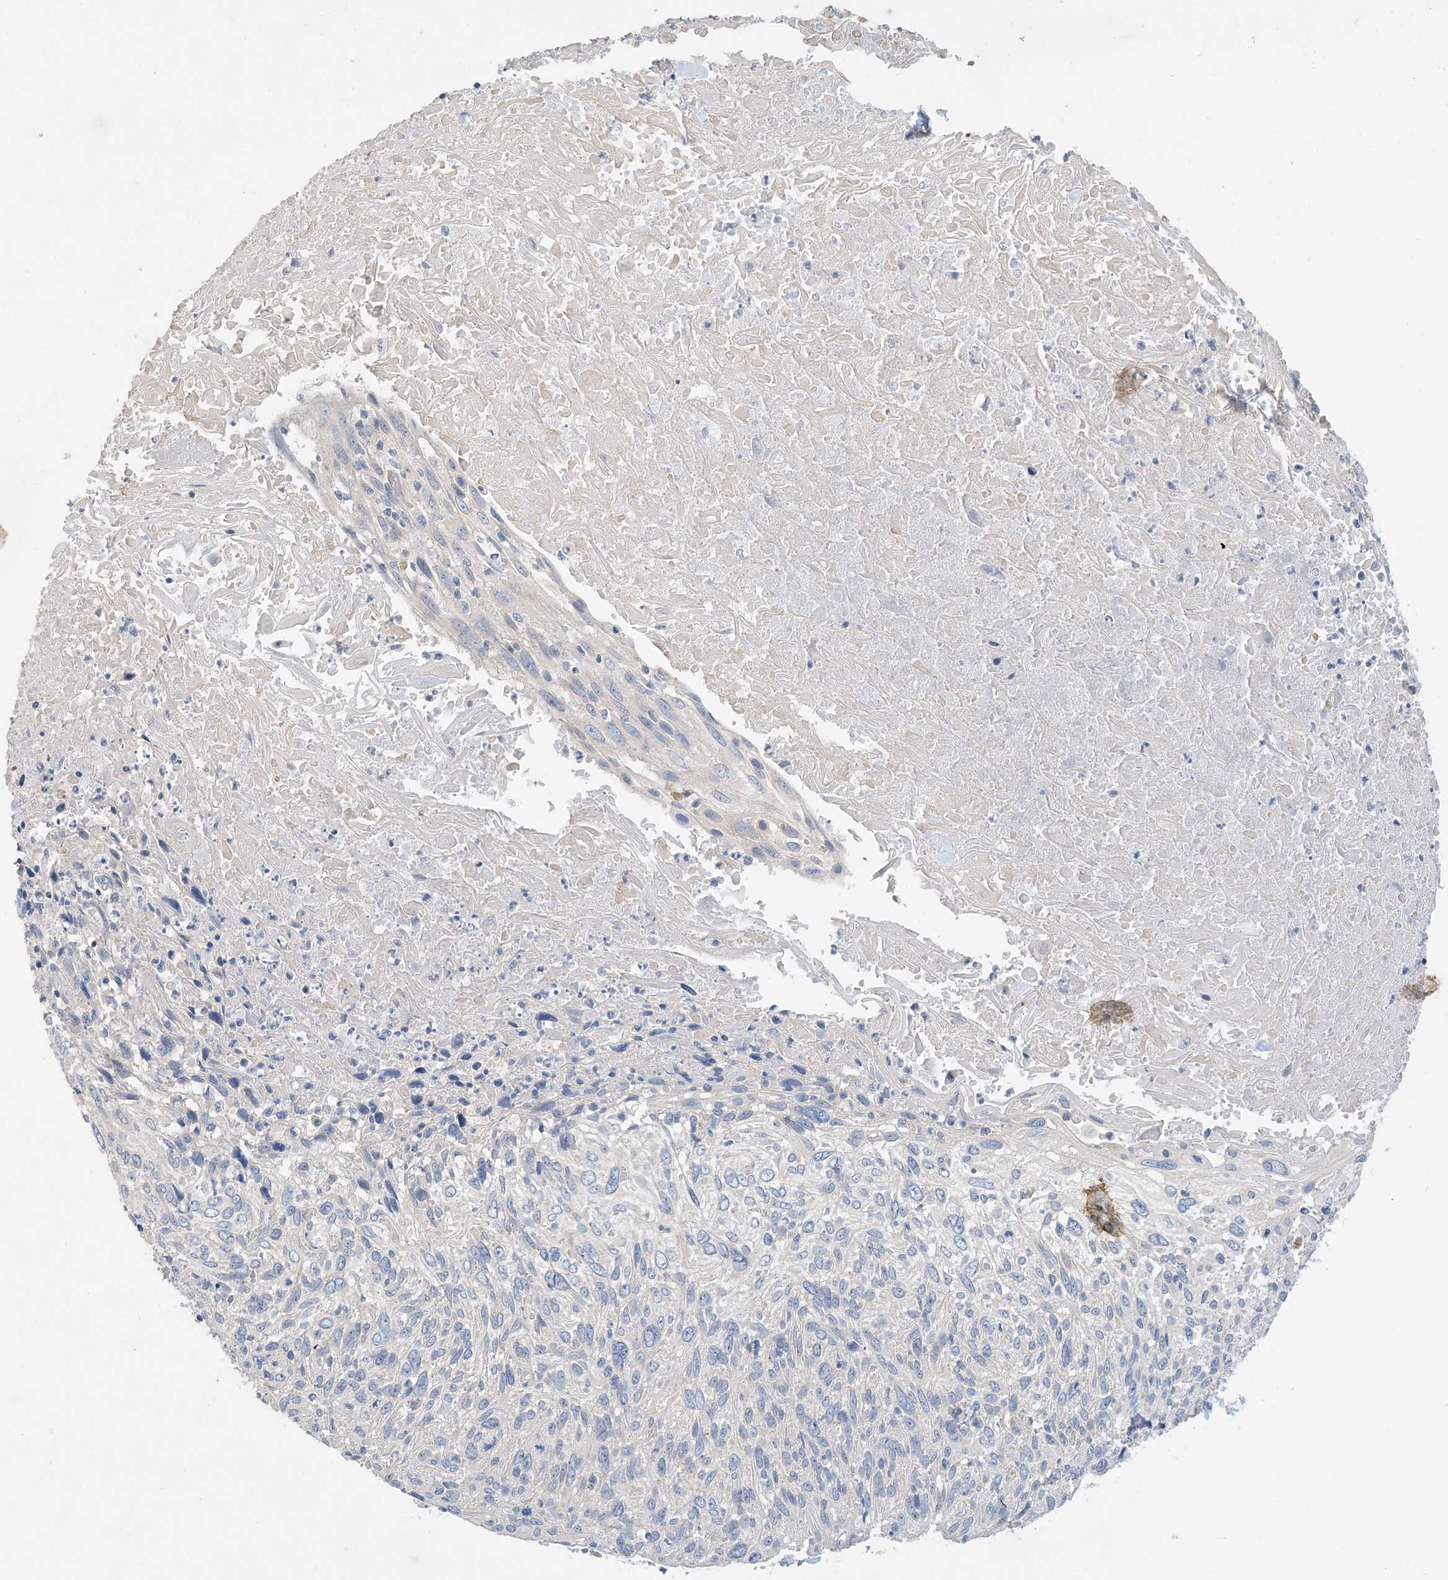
{"staining": {"intensity": "negative", "quantity": "none", "location": "none"}, "tissue": "cervical cancer", "cell_type": "Tumor cells", "image_type": "cancer", "snomed": [{"axis": "morphology", "description": "Squamous cell carcinoma, NOS"}, {"axis": "topography", "description": "Cervix"}], "caption": "Tumor cells are negative for brown protein staining in cervical cancer. (Immunohistochemistry, brightfield microscopy, high magnification).", "gene": "KPRP", "patient": {"sex": "female", "age": 51}}